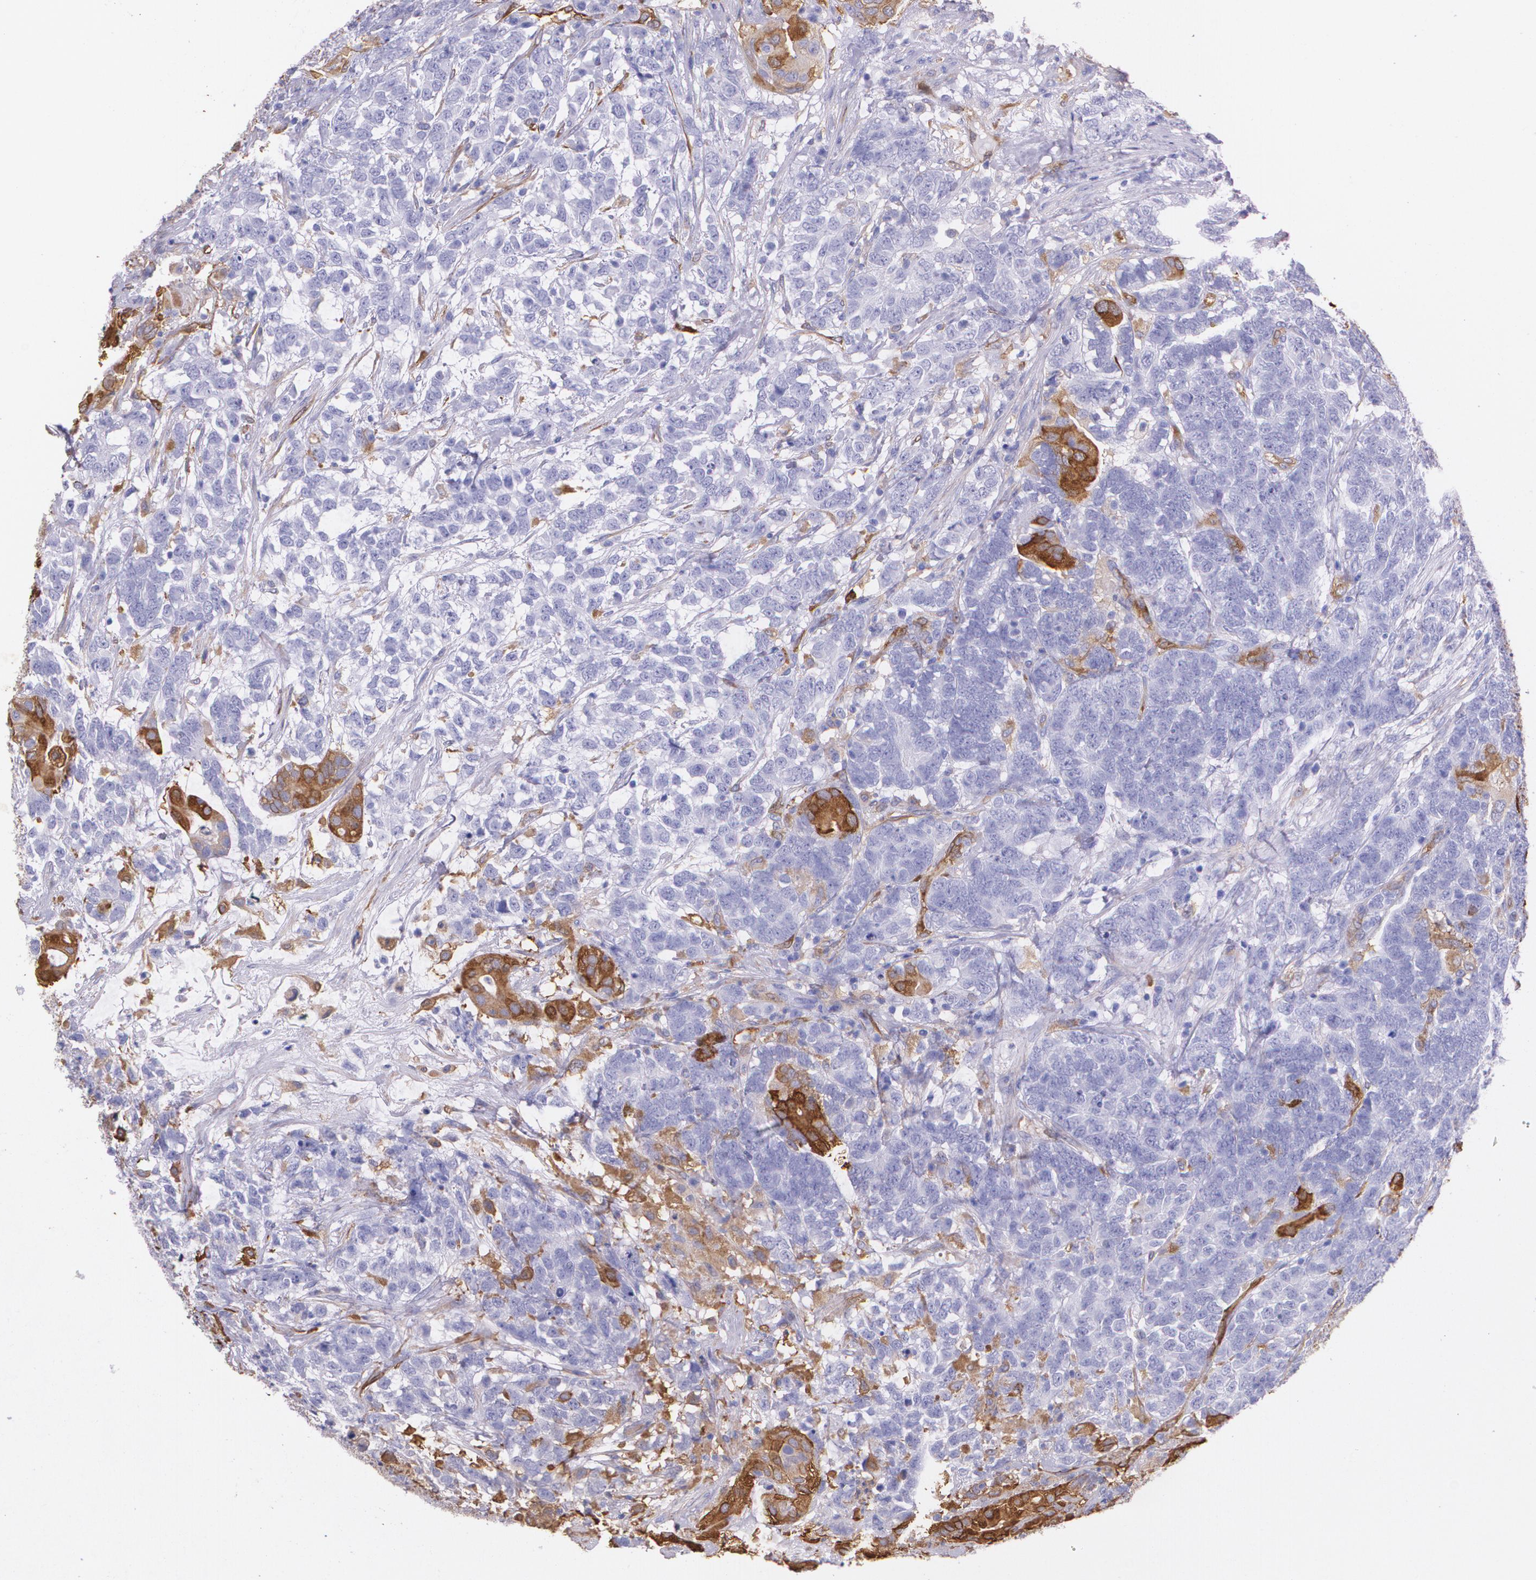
{"staining": {"intensity": "negative", "quantity": "none", "location": "none"}, "tissue": "testis cancer", "cell_type": "Tumor cells", "image_type": "cancer", "snomed": [{"axis": "morphology", "description": "Carcinoma, Embryonal, NOS"}, {"axis": "topography", "description": "Testis"}], "caption": "Photomicrograph shows no protein expression in tumor cells of testis cancer tissue. (DAB immunohistochemistry visualized using brightfield microscopy, high magnification).", "gene": "MMP2", "patient": {"sex": "male", "age": 26}}